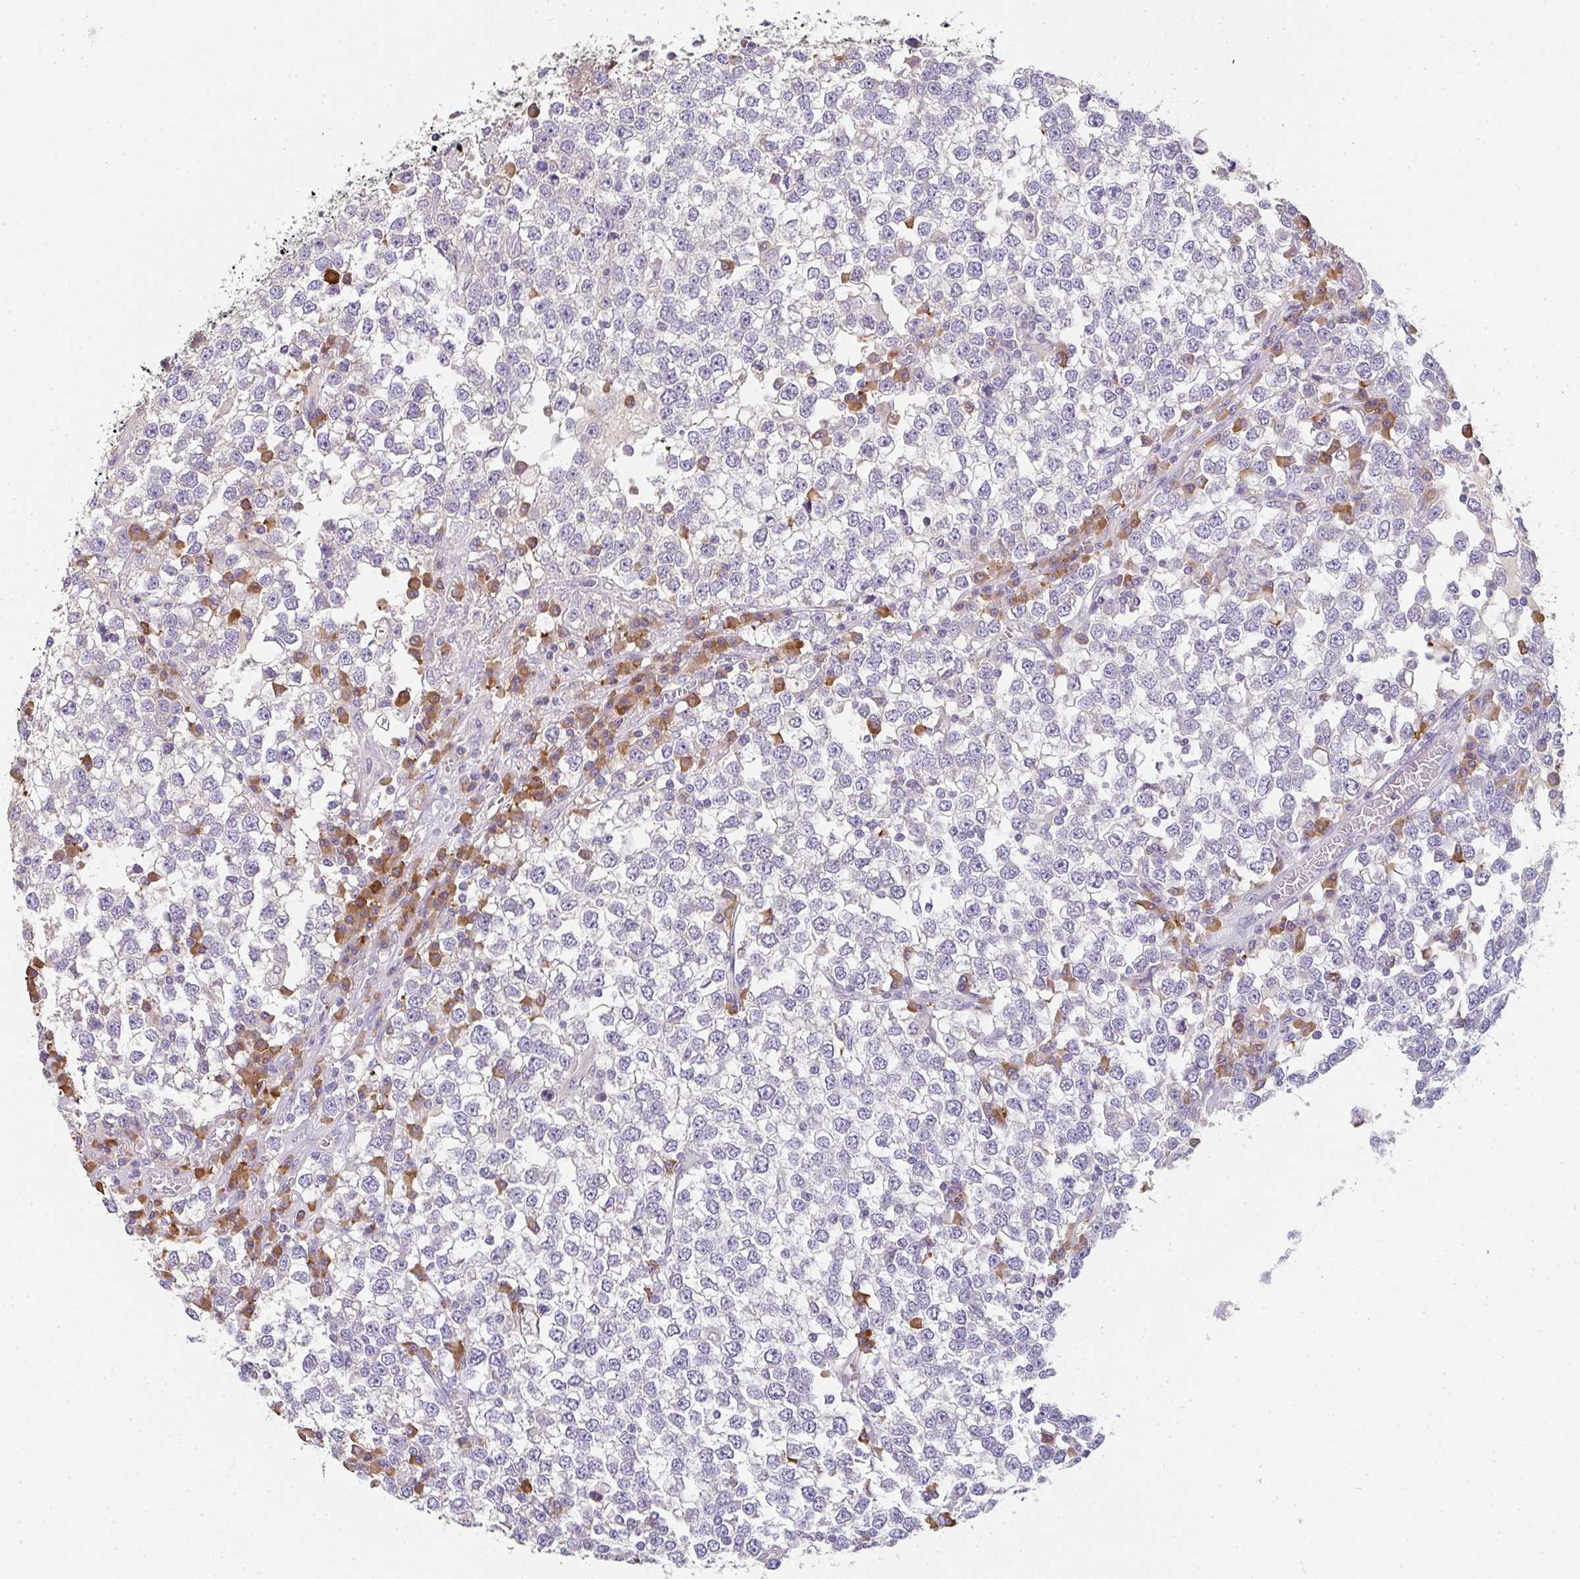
{"staining": {"intensity": "negative", "quantity": "none", "location": "none"}, "tissue": "testis cancer", "cell_type": "Tumor cells", "image_type": "cancer", "snomed": [{"axis": "morphology", "description": "Seminoma, NOS"}, {"axis": "topography", "description": "Testis"}], "caption": "DAB immunohistochemical staining of testis cancer demonstrates no significant staining in tumor cells. (DAB immunohistochemistry (IHC), high magnification).", "gene": "ZNF215", "patient": {"sex": "male", "age": 65}}